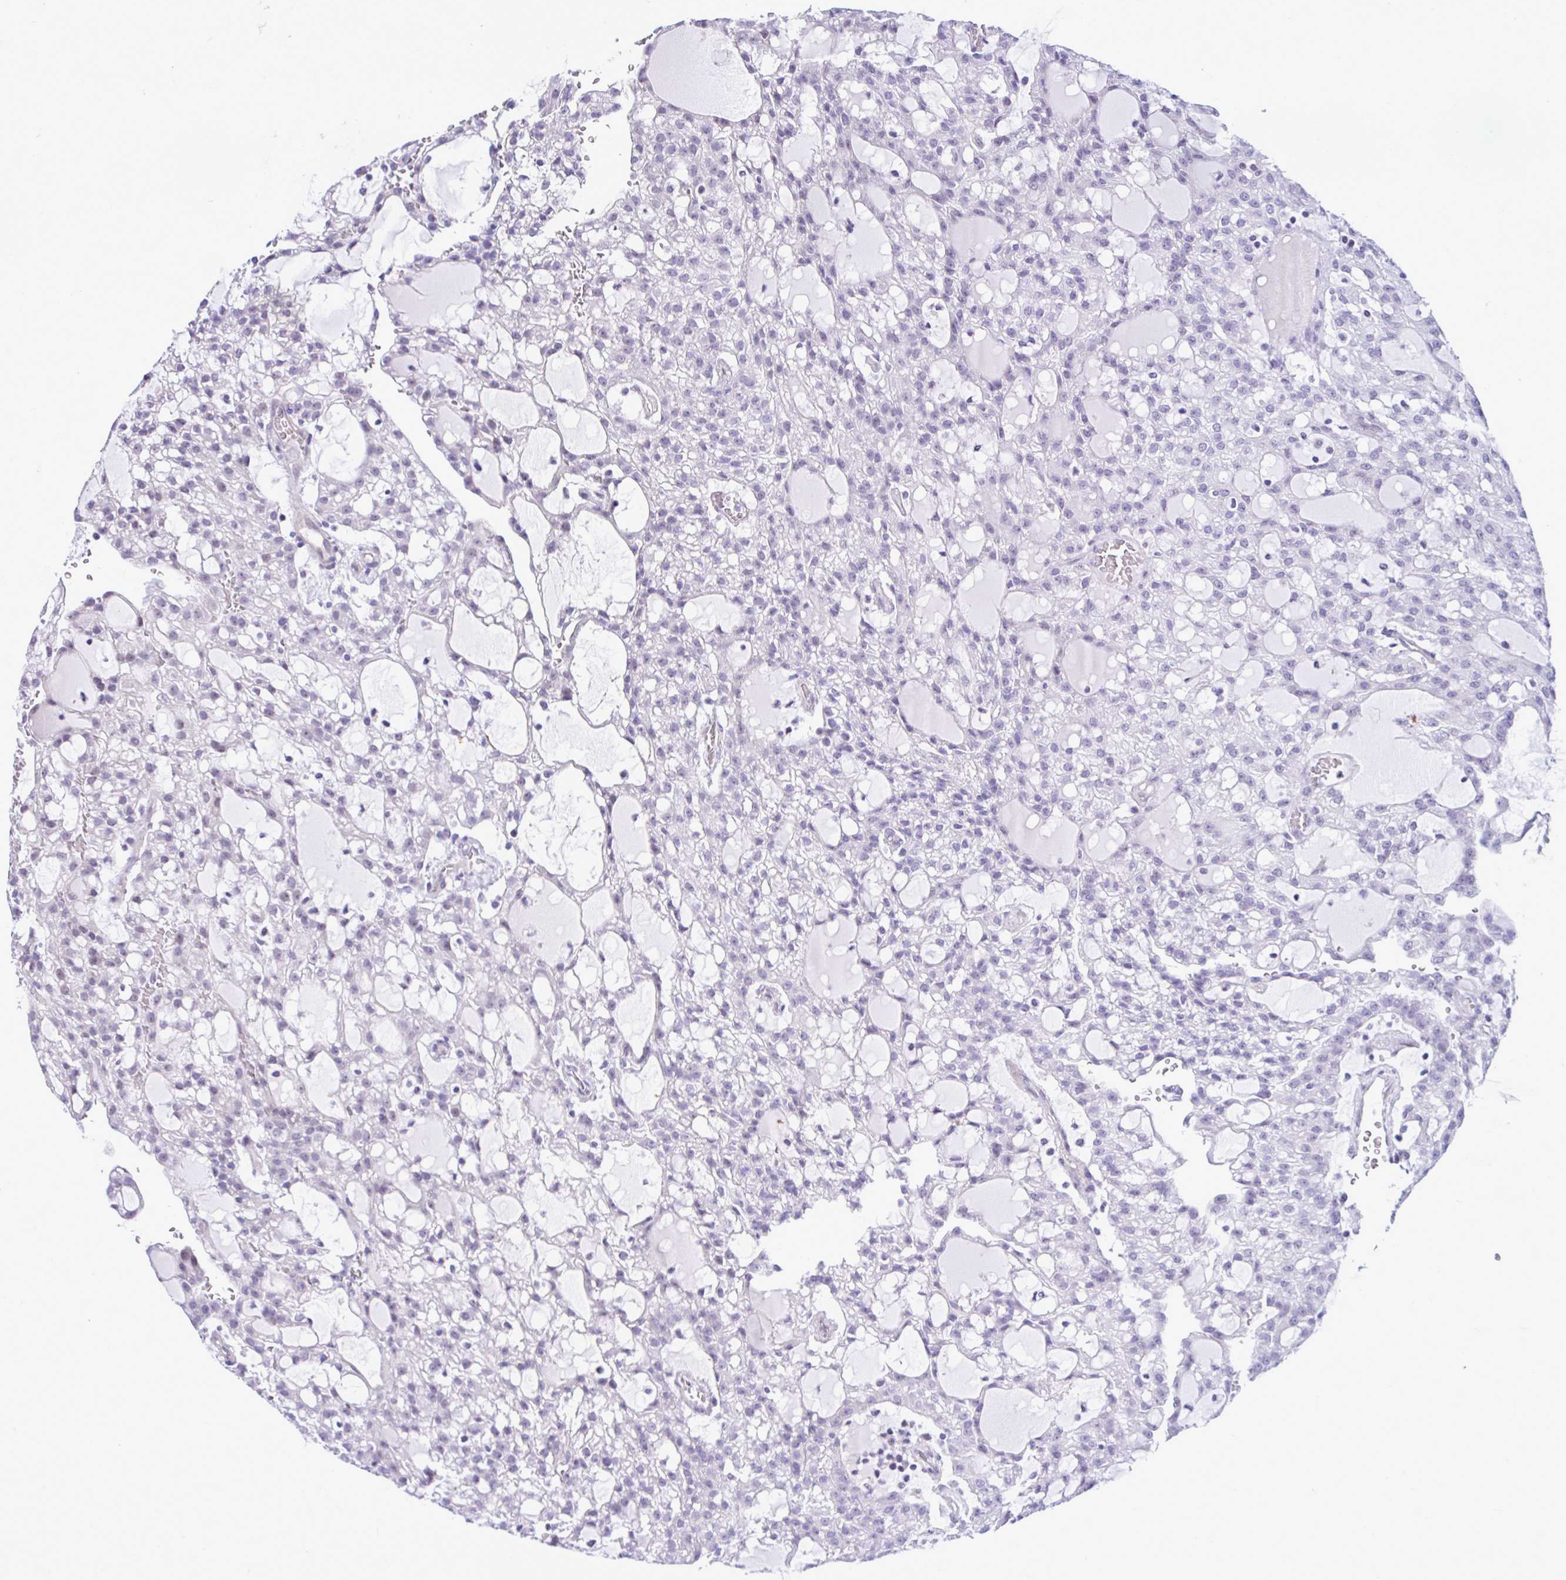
{"staining": {"intensity": "negative", "quantity": "none", "location": "none"}, "tissue": "renal cancer", "cell_type": "Tumor cells", "image_type": "cancer", "snomed": [{"axis": "morphology", "description": "Adenocarcinoma, NOS"}, {"axis": "topography", "description": "Kidney"}], "caption": "An immunohistochemistry micrograph of renal cancer (adenocarcinoma) is shown. There is no staining in tumor cells of renal cancer (adenocarcinoma). Nuclei are stained in blue.", "gene": "SLC25A51", "patient": {"sex": "male", "age": 63}}